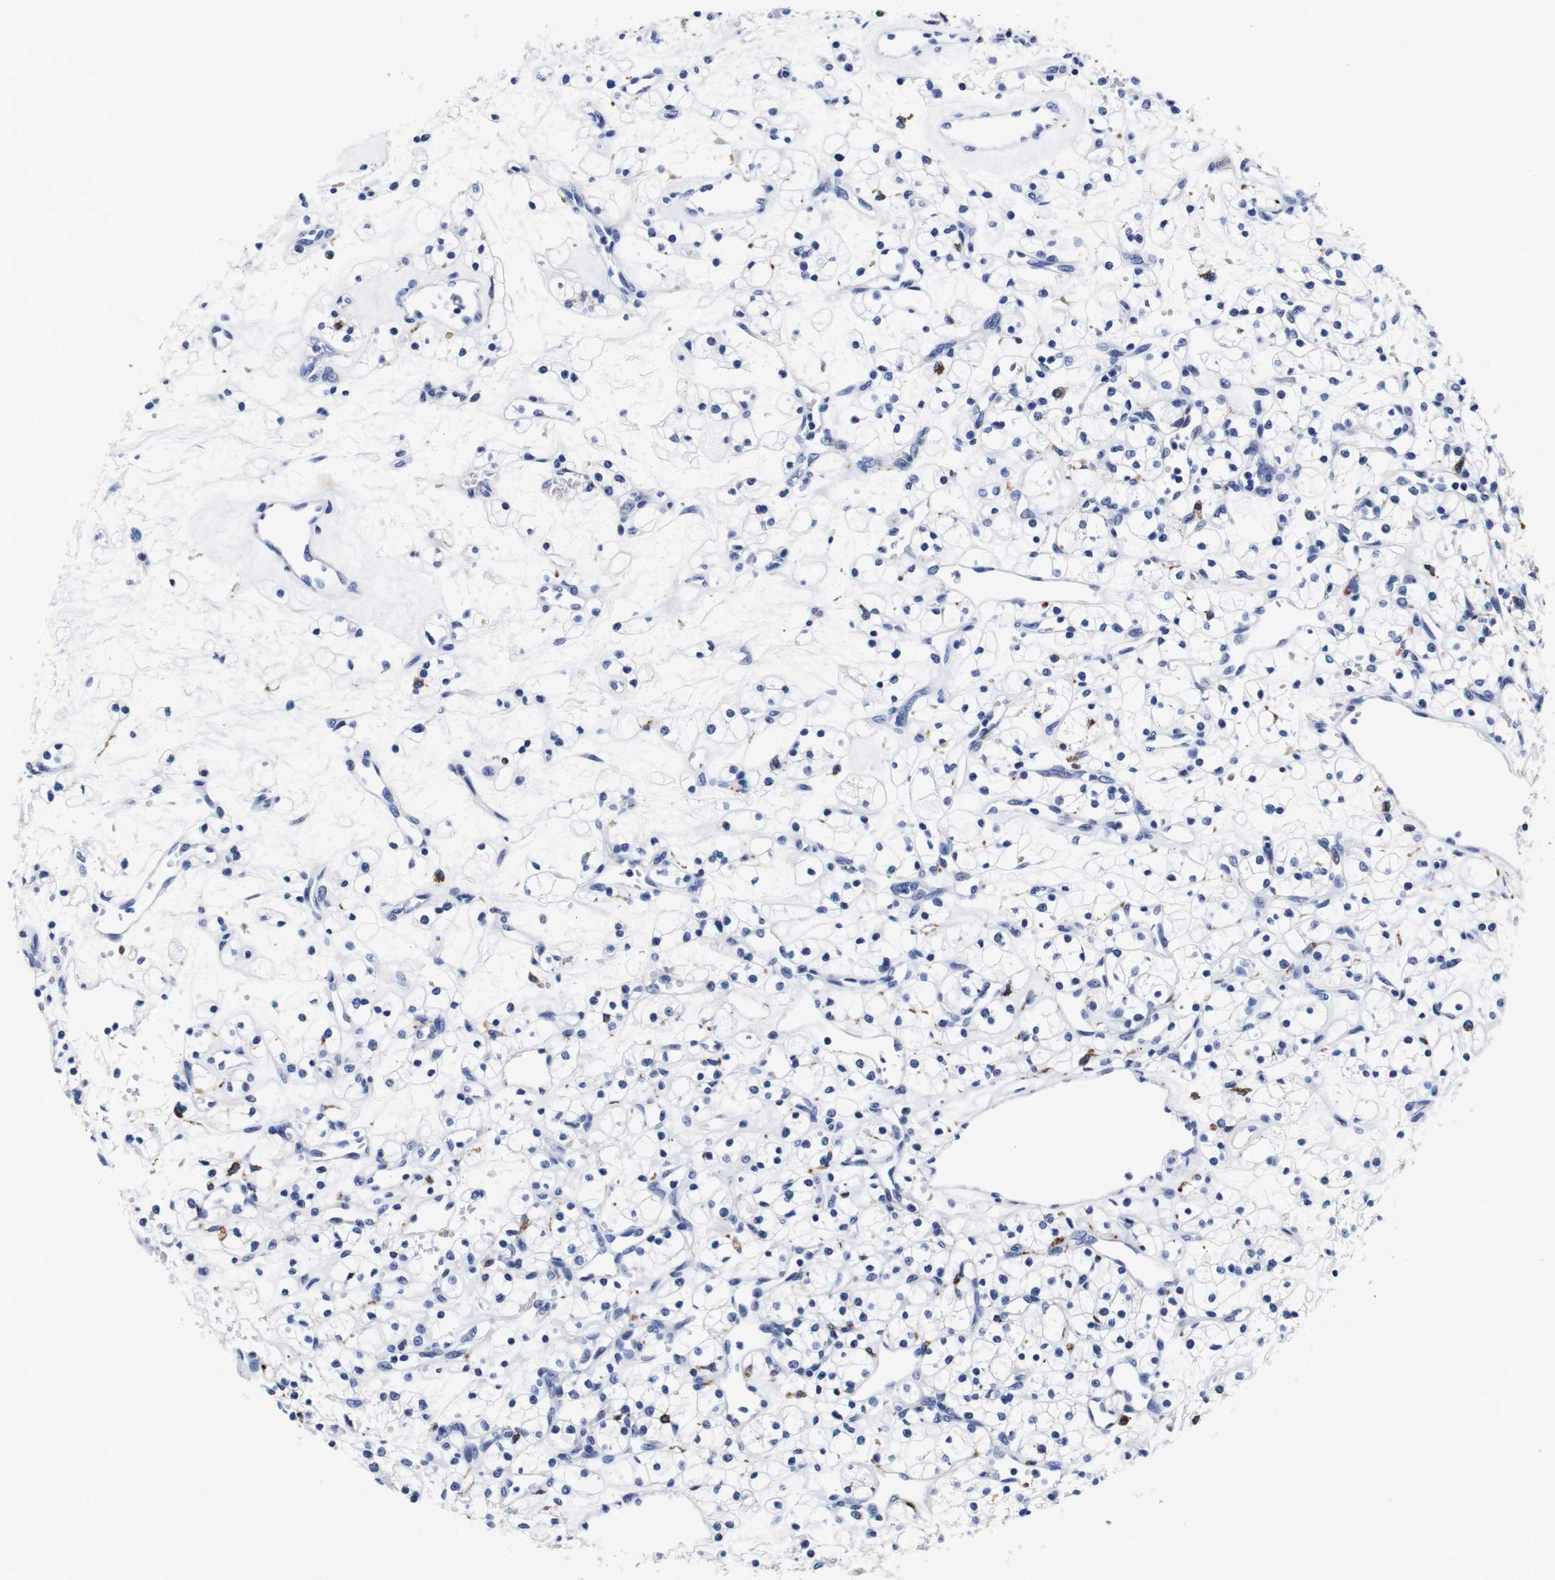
{"staining": {"intensity": "negative", "quantity": "none", "location": "none"}, "tissue": "renal cancer", "cell_type": "Tumor cells", "image_type": "cancer", "snomed": [{"axis": "morphology", "description": "Adenocarcinoma, NOS"}, {"axis": "topography", "description": "Kidney"}], "caption": "High power microscopy photomicrograph of an immunohistochemistry (IHC) histopathology image of renal adenocarcinoma, revealing no significant staining in tumor cells.", "gene": "HLA-DMB", "patient": {"sex": "female", "age": 60}}